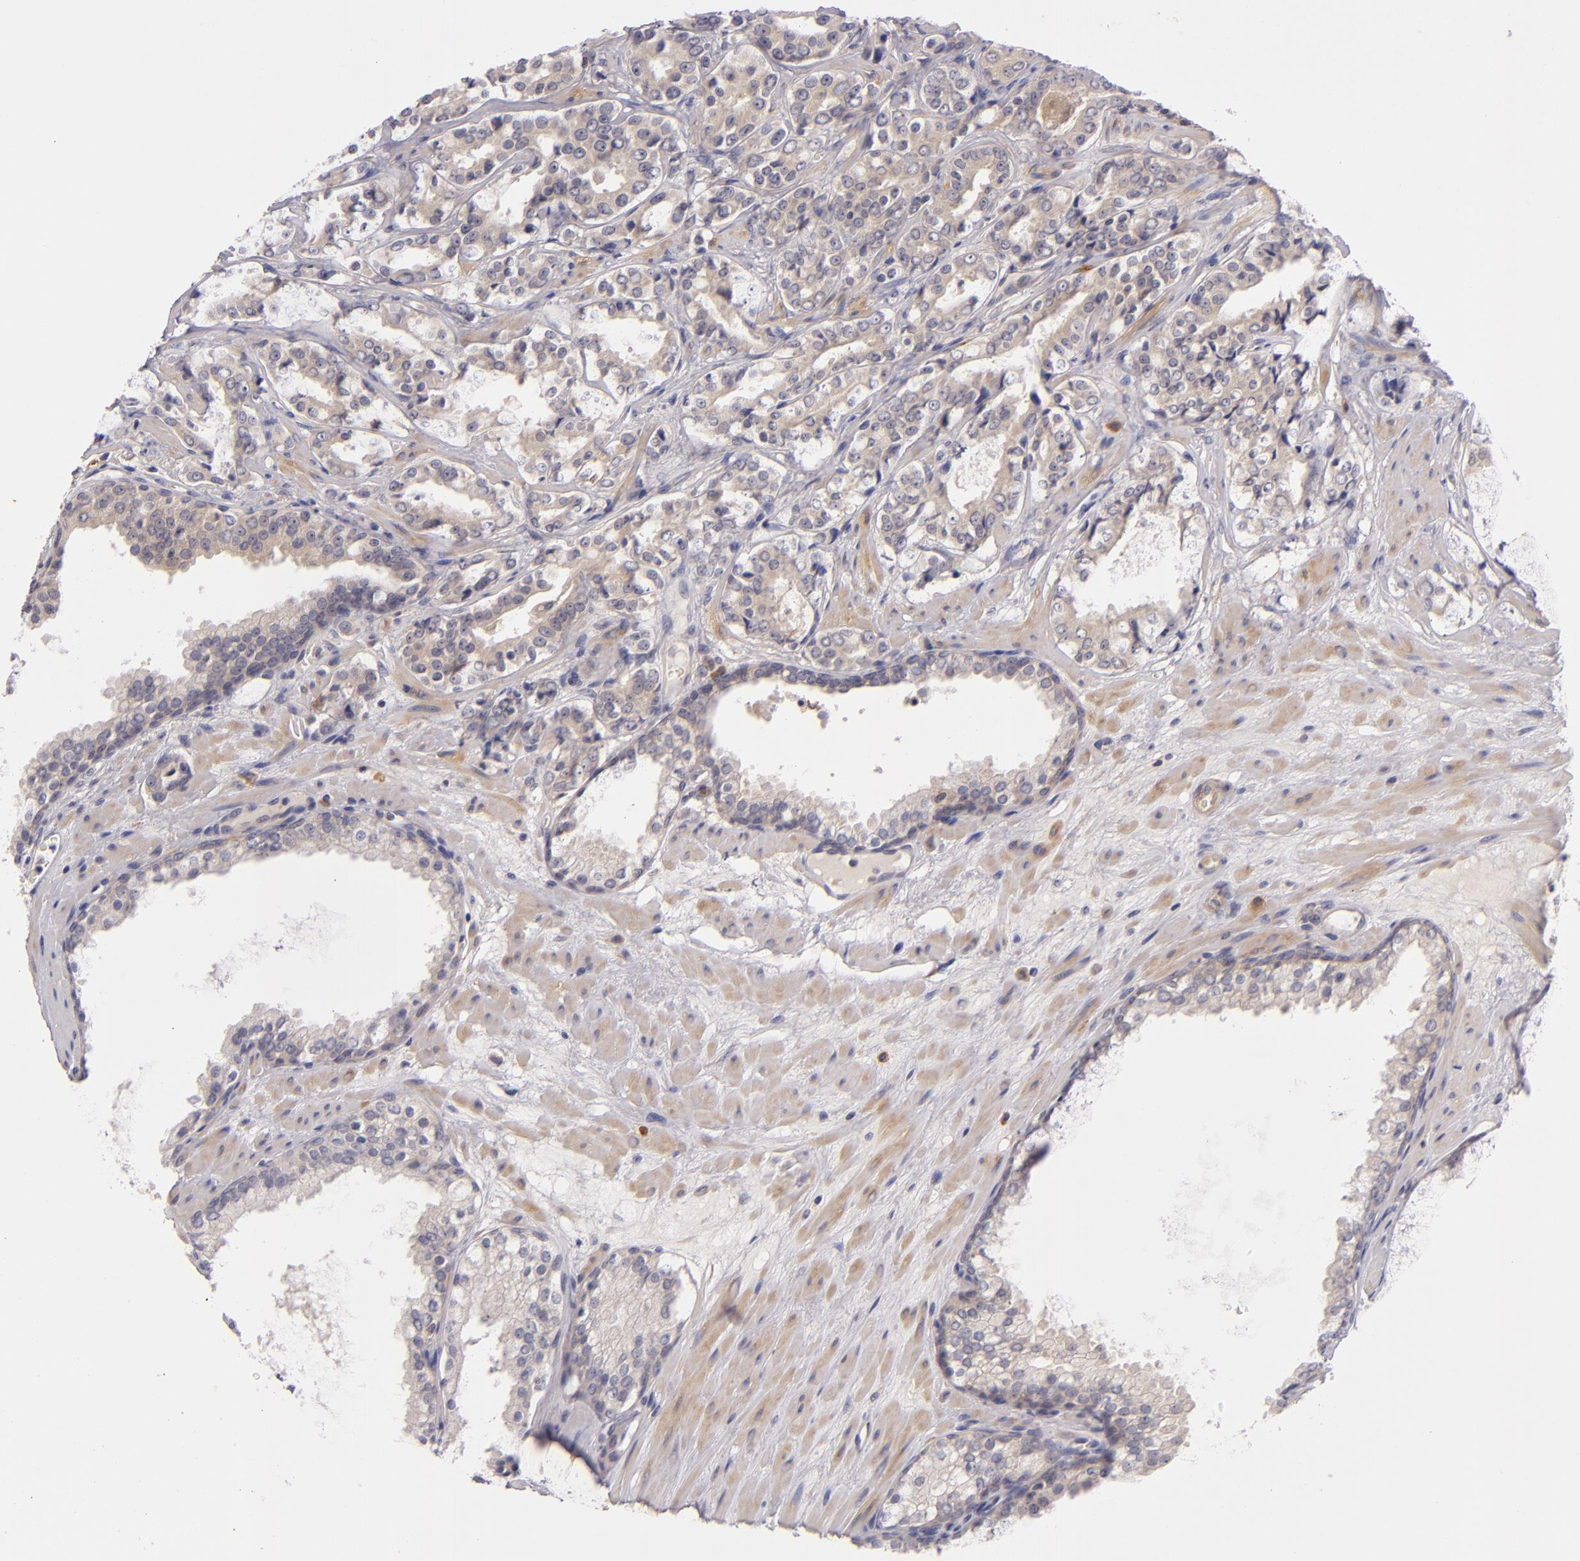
{"staining": {"intensity": "weak", "quantity": "<25%", "location": "cytoplasmic/membranous"}, "tissue": "prostate cancer", "cell_type": "Tumor cells", "image_type": "cancer", "snomed": [{"axis": "morphology", "description": "Adenocarcinoma, Medium grade"}, {"axis": "topography", "description": "Prostate"}], "caption": "This is an immunohistochemistry (IHC) photomicrograph of human prostate cancer. There is no staining in tumor cells.", "gene": "CD83", "patient": {"sex": "male", "age": 60}}